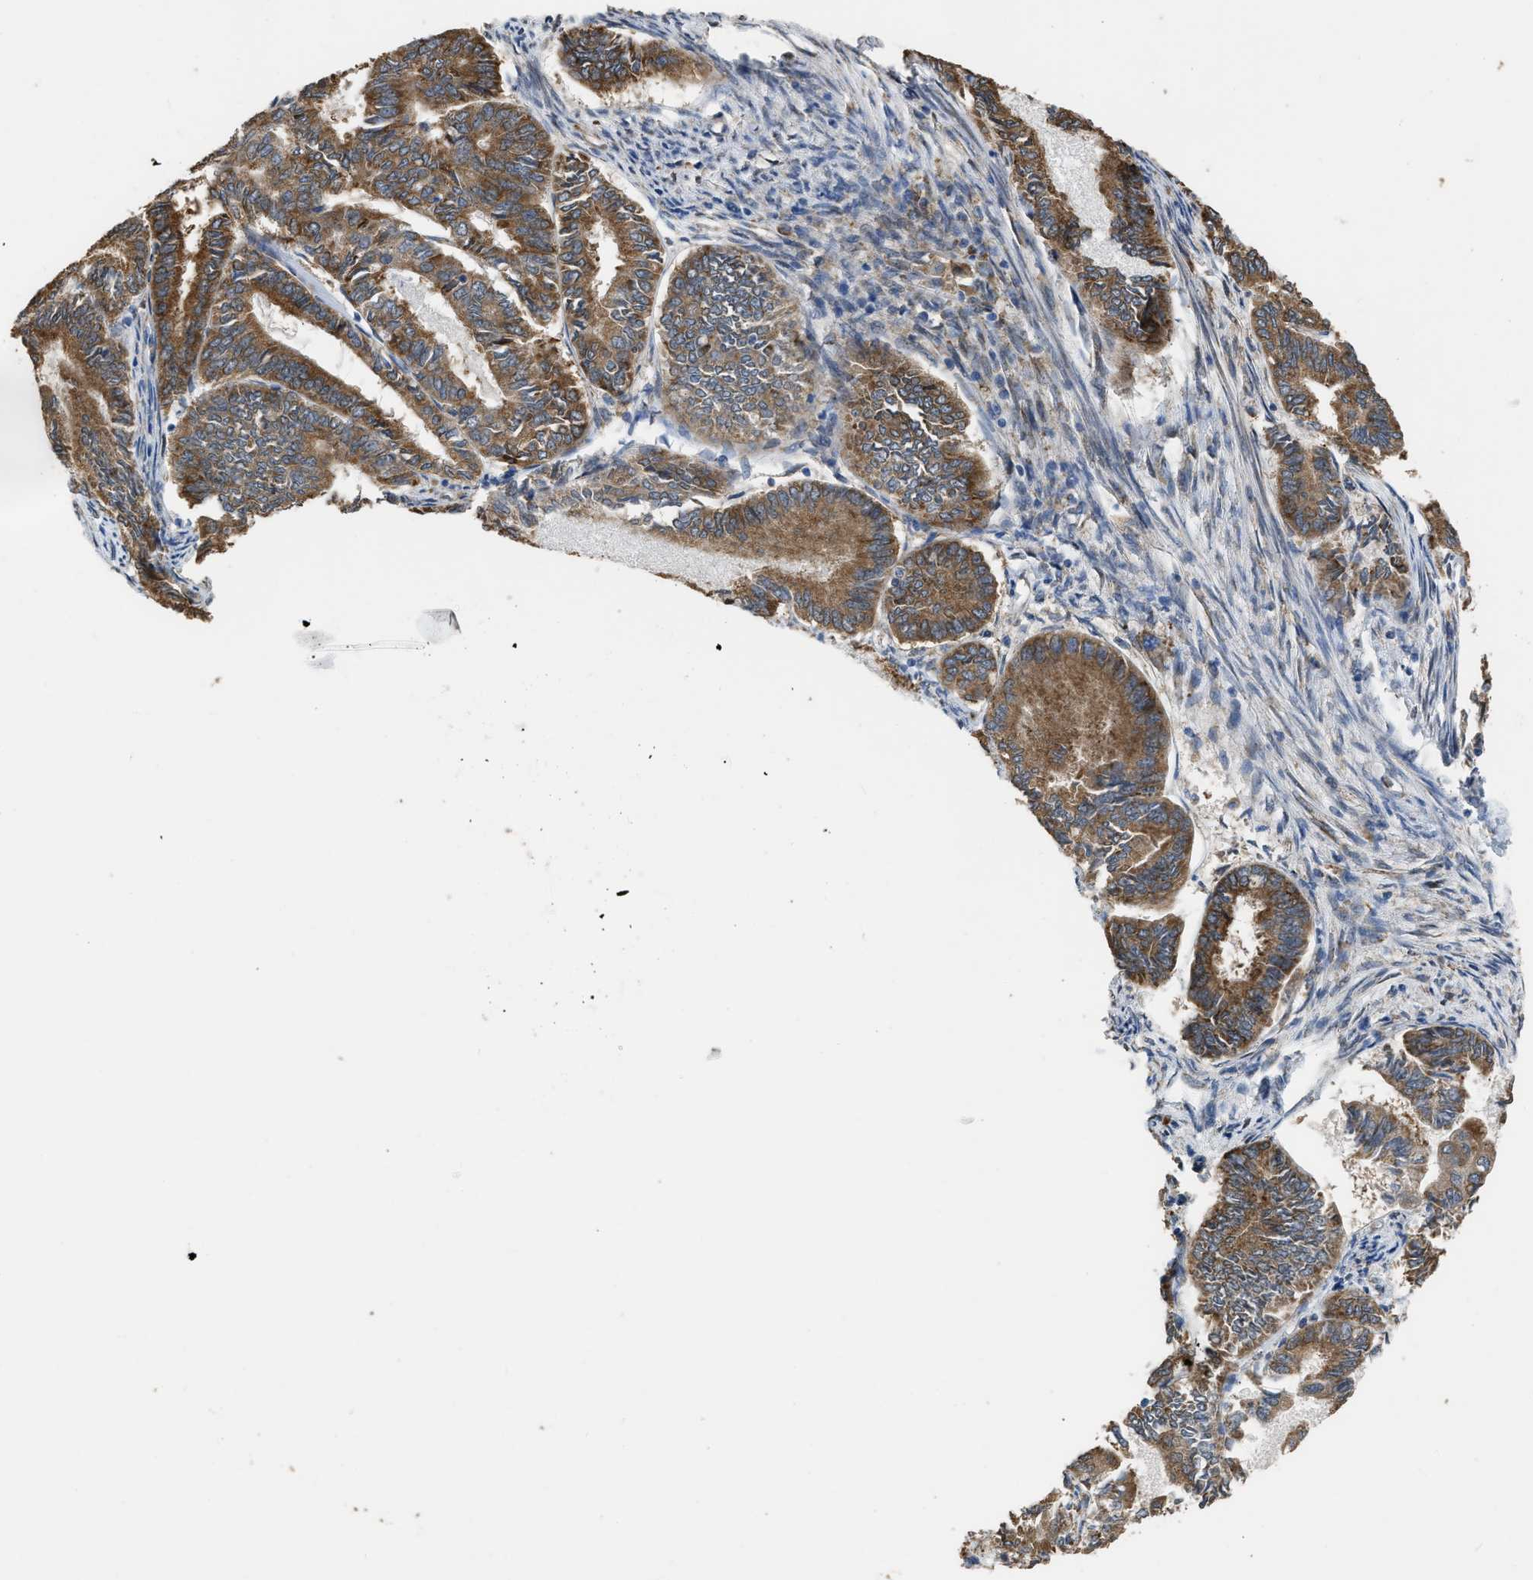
{"staining": {"intensity": "strong", "quantity": ">75%", "location": "cytoplasmic/membranous"}, "tissue": "endometrial cancer", "cell_type": "Tumor cells", "image_type": "cancer", "snomed": [{"axis": "morphology", "description": "Adenocarcinoma, NOS"}, {"axis": "topography", "description": "Endometrium"}], "caption": "Endometrial adenocarcinoma stained for a protein exhibits strong cytoplasmic/membranous positivity in tumor cells.", "gene": "AK2", "patient": {"sex": "female", "age": 86}}